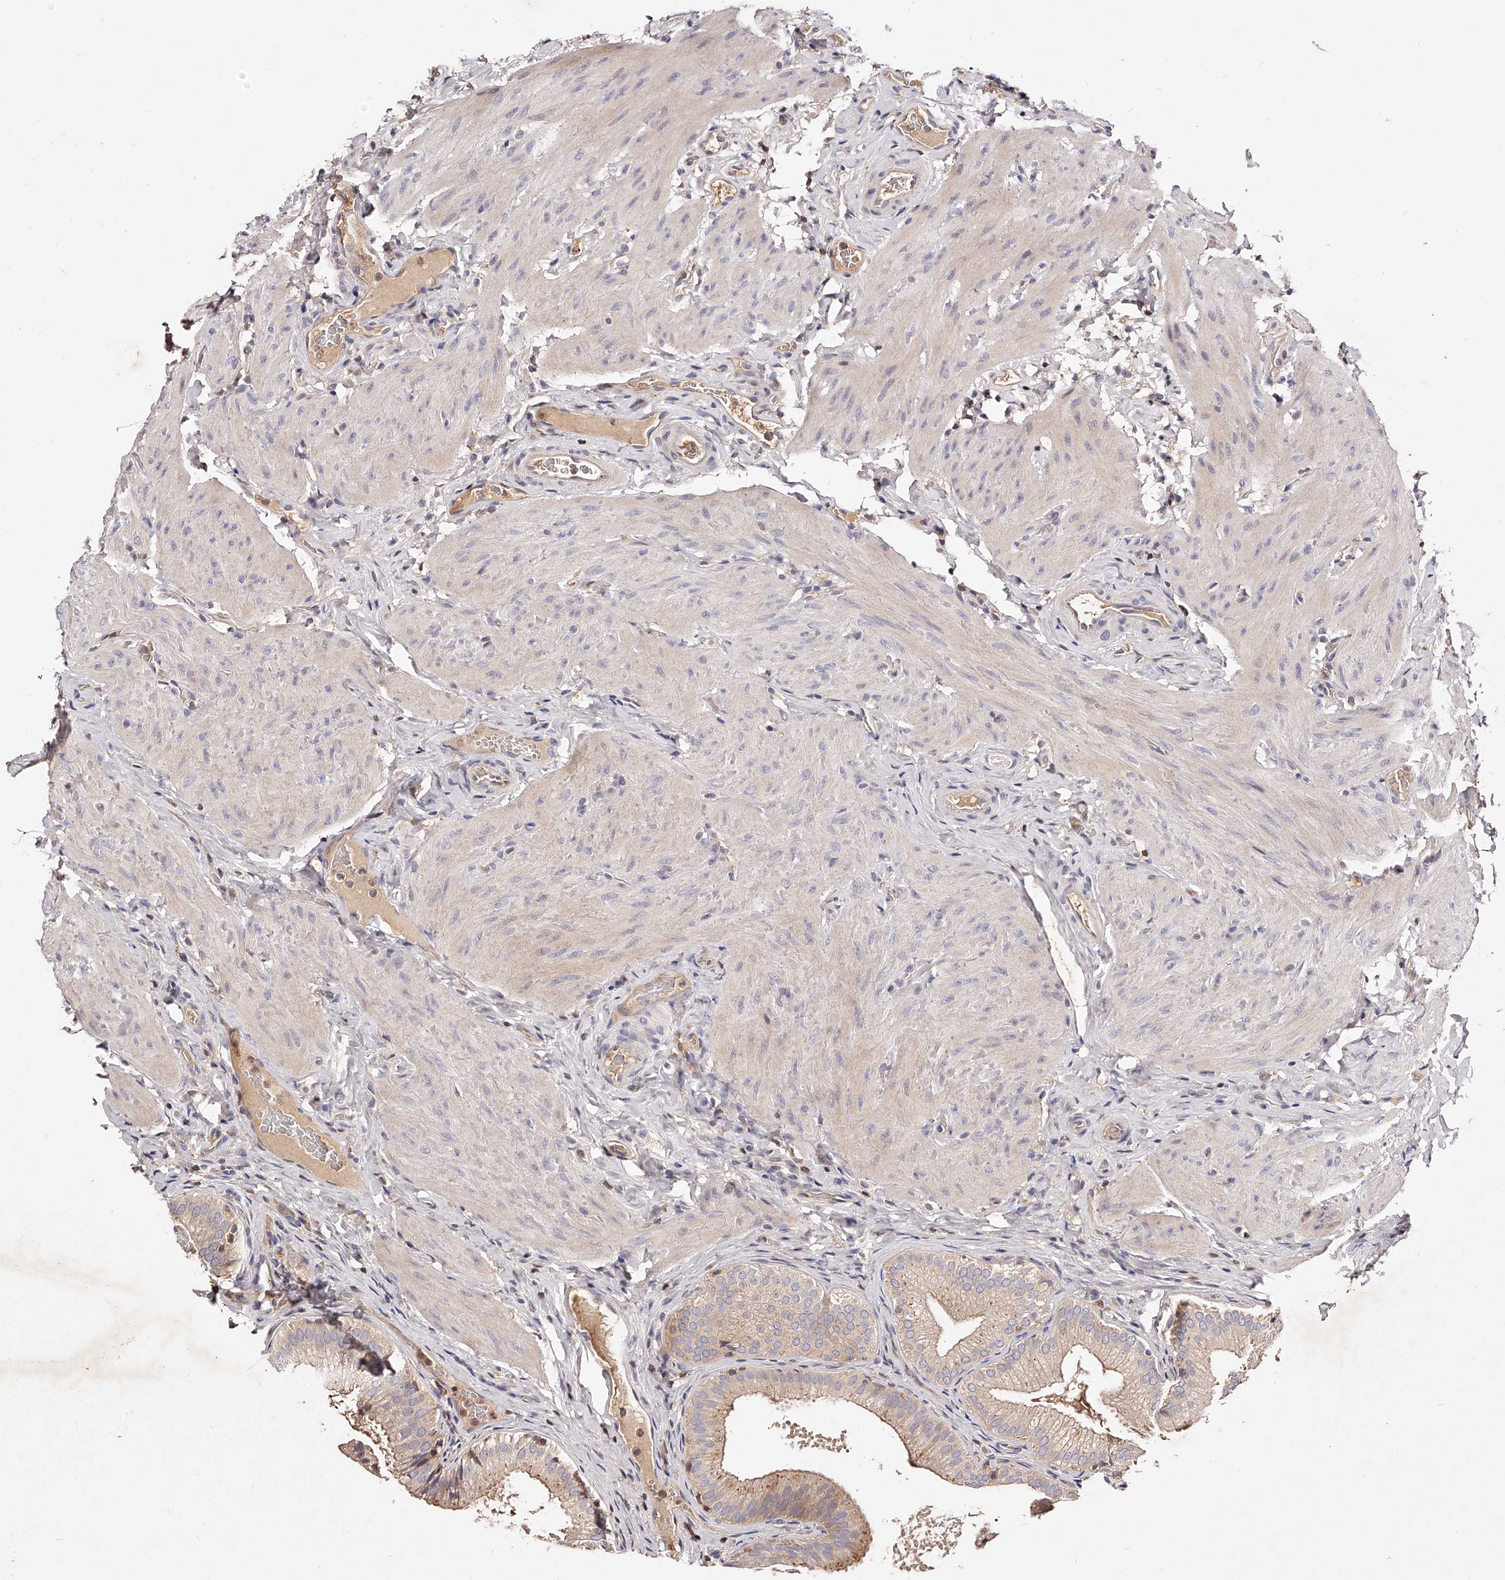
{"staining": {"intensity": "moderate", "quantity": "25%-75%", "location": "cytoplasmic/membranous"}, "tissue": "gallbladder", "cell_type": "Glandular cells", "image_type": "normal", "snomed": [{"axis": "morphology", "description": "Normal tissue, NOS"}, {"axis": "topography", "description": "Gallbladder"}], "caption": "A micrograph showing moderate cytoplasmic/membranous staining in approximately 25%-75% of glandular cells in normal gallbladder, as visualized by brown immunohistochemical staining.", "gene": "PHACTR1", "patient": {"sex": "female", "age": 30}}